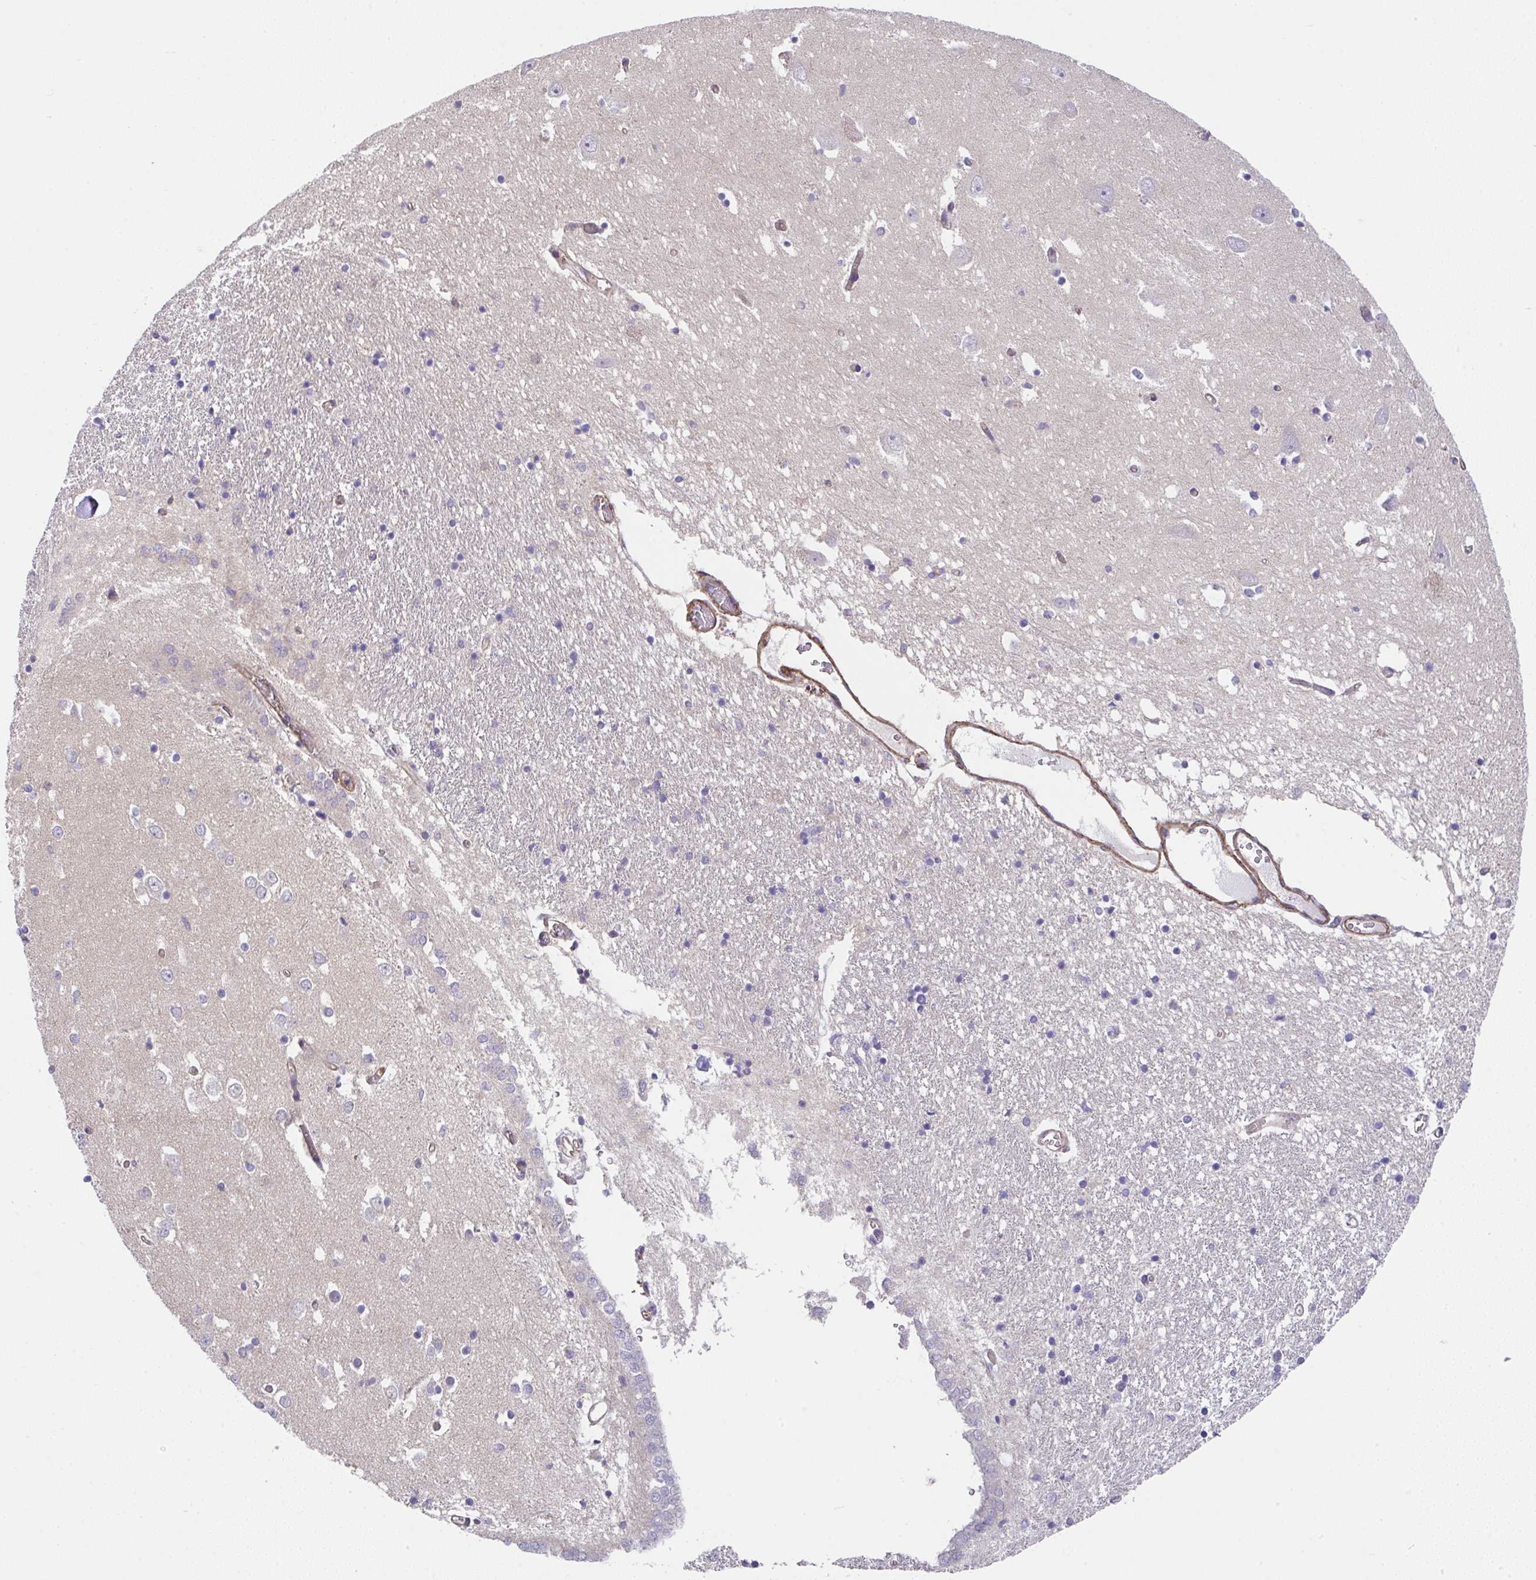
{"staining": {"intensity": "negative", "quantity": "none", "location": "none"}, "tissue": "caudate", "cell_type": "Glial cells", "image_type": "normal", "snomed": [{"axis": "morphology", "description": "Normal tissue, NOS"}, {"axis": "topography", "description": "Lateral ventricle wall"}, {"axis": "topography", "description": "Hippocampus"}], "caption": "Immunohistochemistry of normal human caudate reveals no positivity in glial cells.", "gene": "ZNF696", "patient": {"sex": "female", "age": 63}}